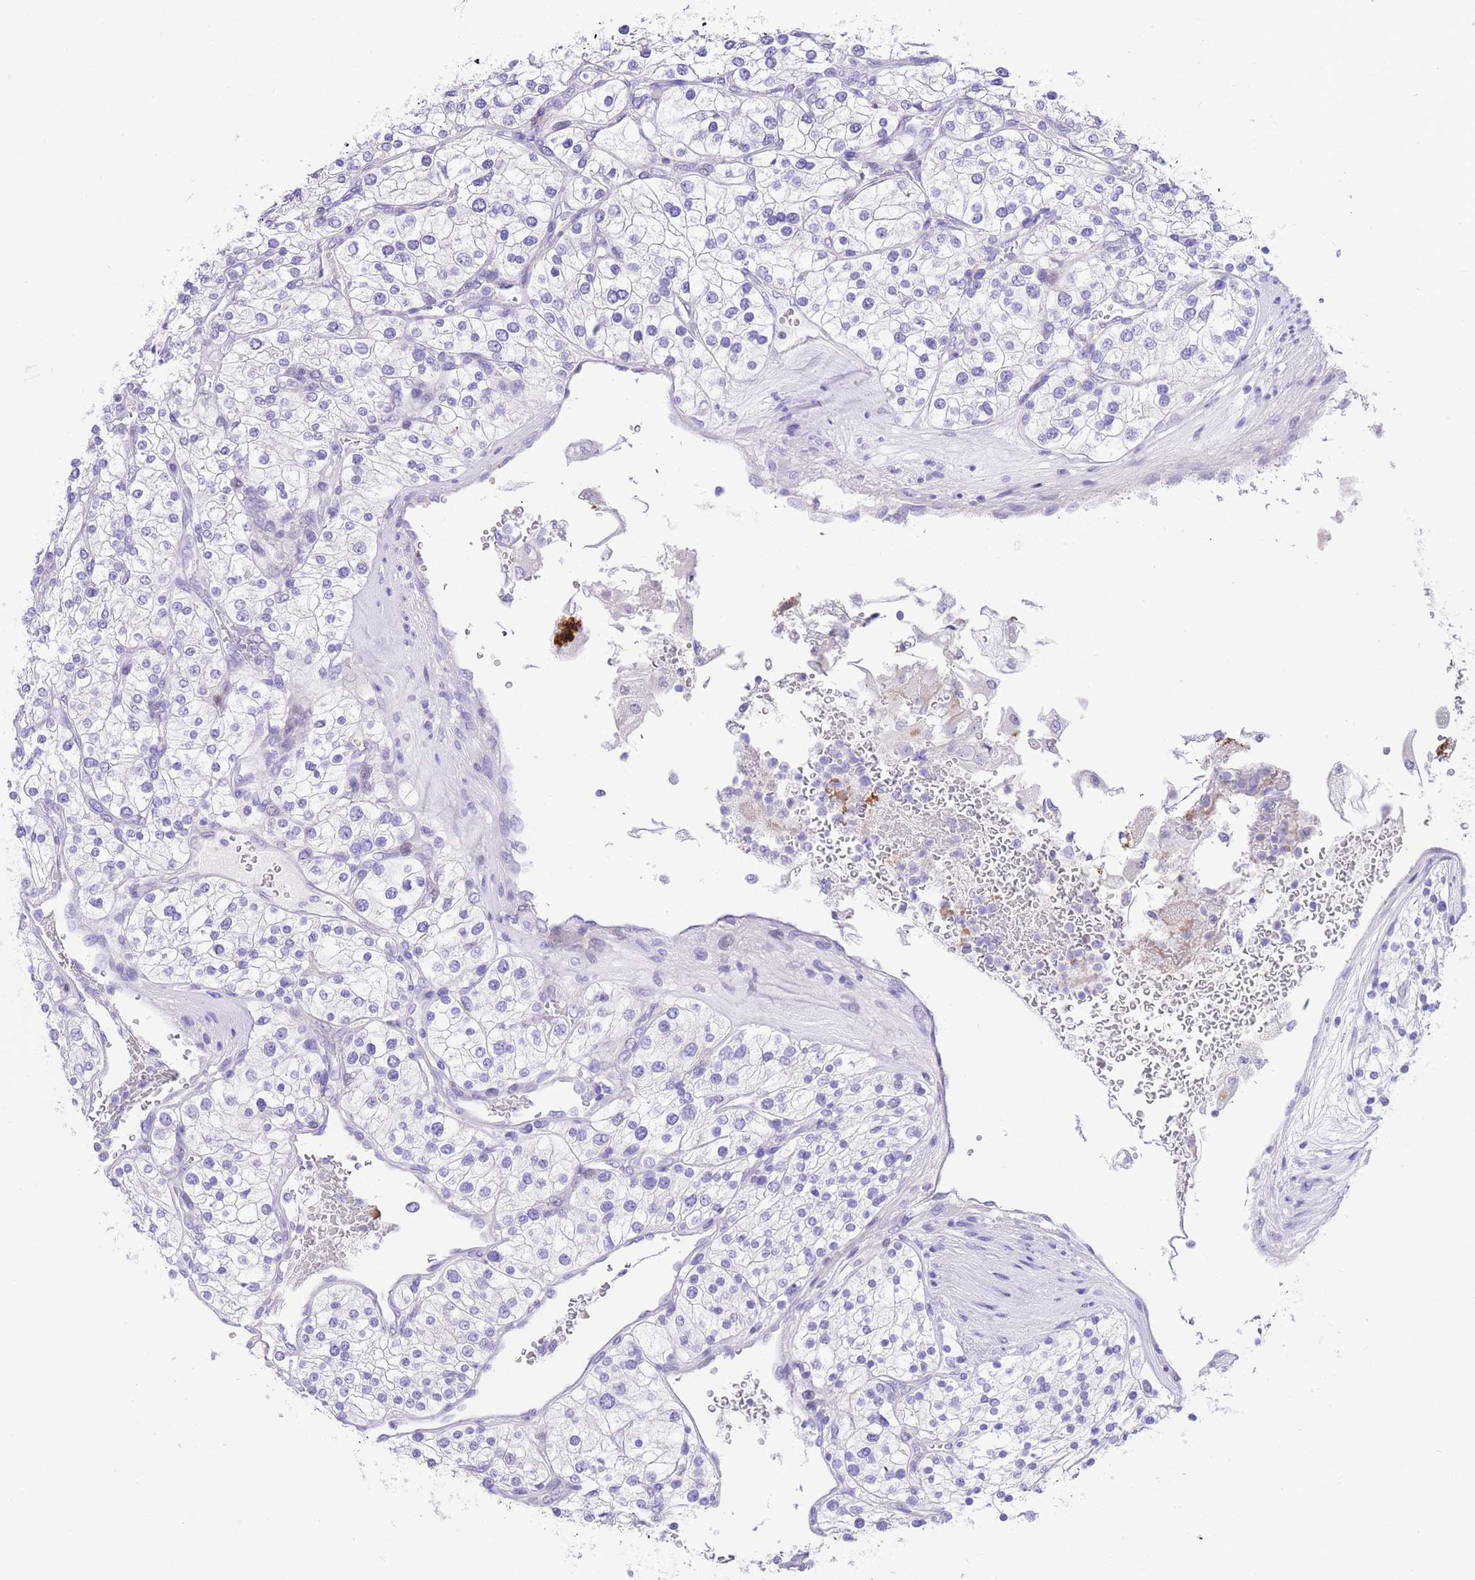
{"staining": {"intensity": "negative", "quantity": "none", "location": "none"}, "tissue": "renal cancer", "cell_type": "Tumor cells", "image_type": "cancer", "snomed": [{"axis": "morphology", "description": "Adenocarcinoma, NOS"}, {"axis": "topography", "description": "Kidney"}], "caption": "An immunohistochemistry (IHC) image of renal adenocarcinoma is shown. There is no staining in tumor cells of renal adenocarcinoma. Nuclei are stained in blue.", "gene": "TIFAB", "patient": {"sex": "male", "age": 80}}